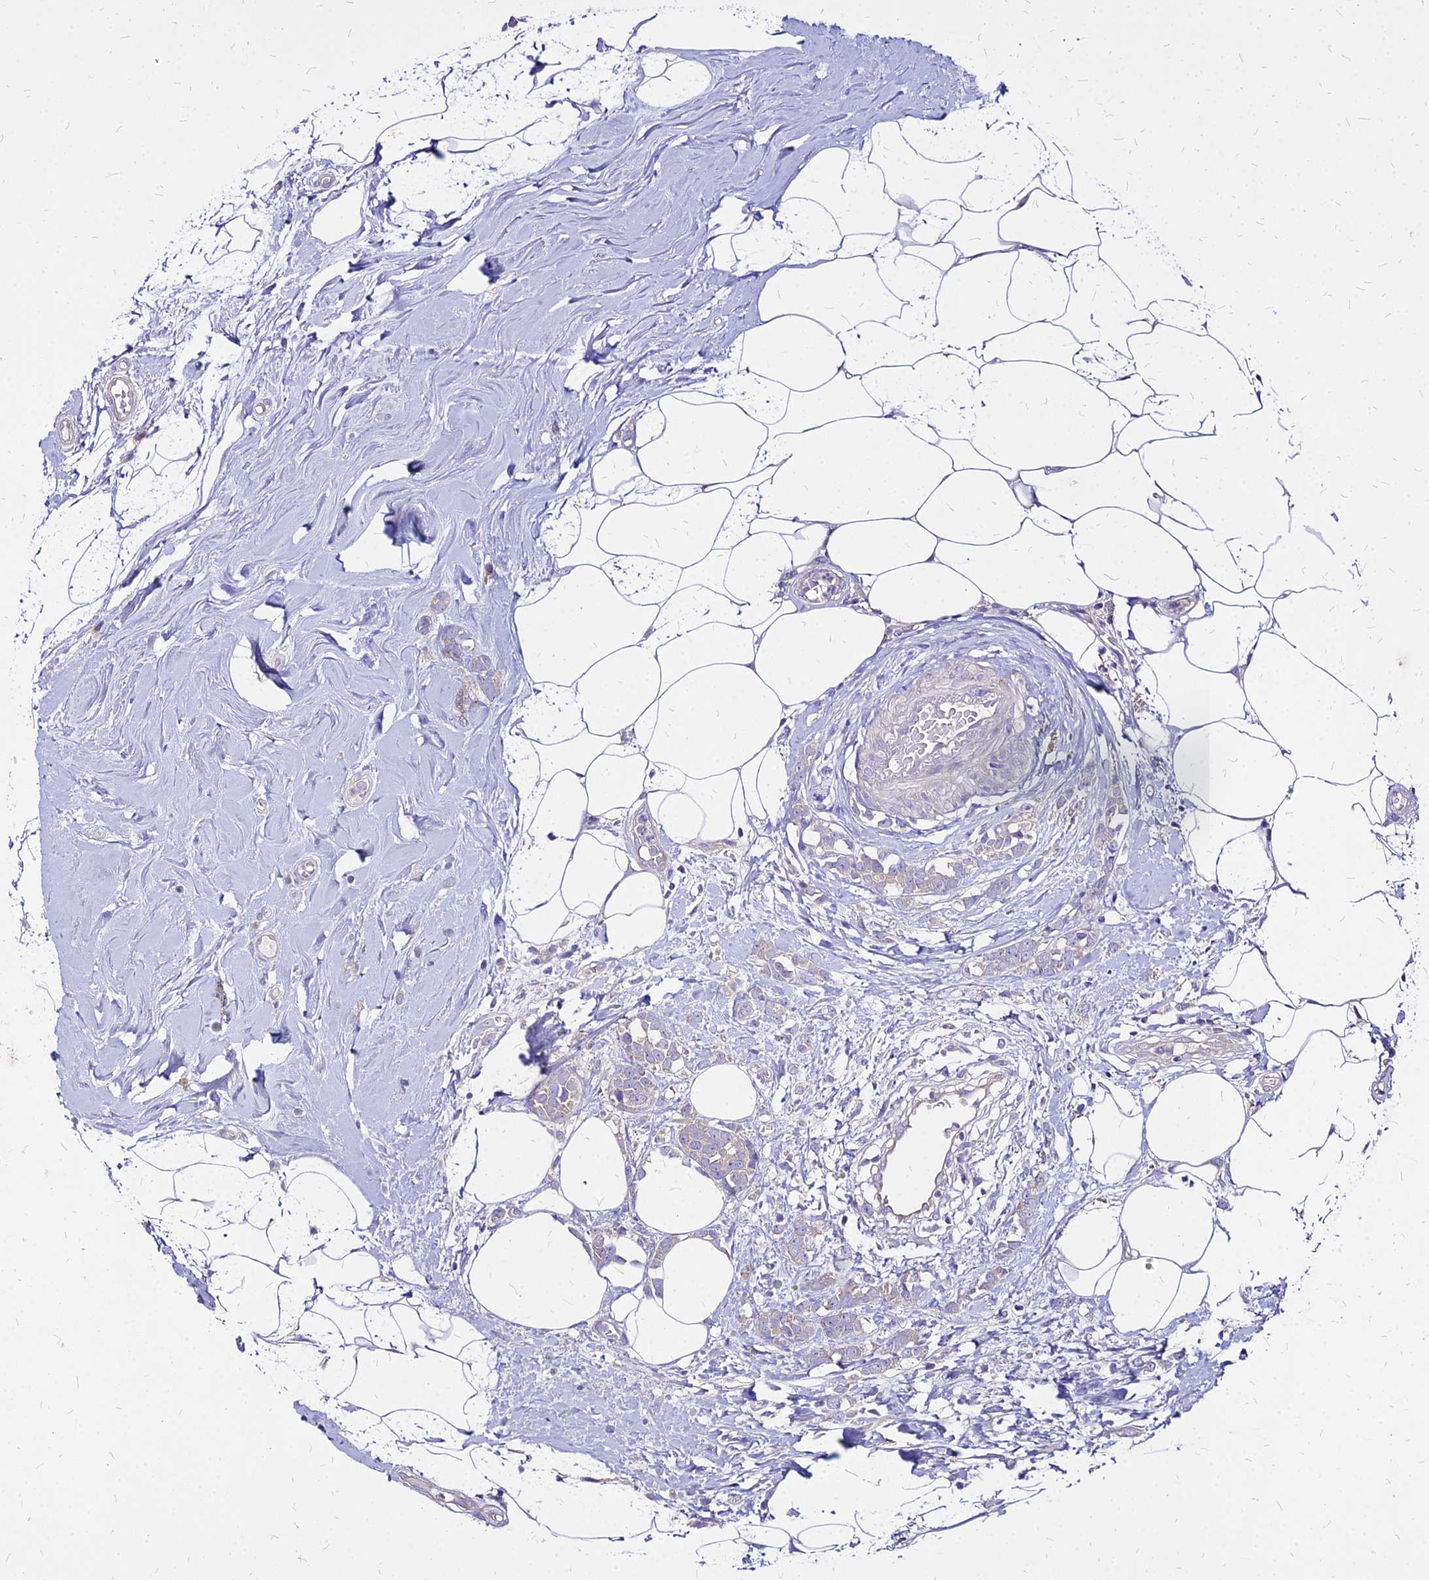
{"staining": {"intensity": "negative", "quantity": "none", "location": "none"}, "tissue": "breast cancer", "cell_type": "Tumor cells", "image_type": "cancer", "snomed": [{"axis": "morphology", "description": "Lobular carcinoma"}, {"axis": "topography", "description": "Breast"}], "caption": "This histopathology image is of breast cancer stained with immunohistochemistry (IHC) to label a protein in brown with the nuclei are counter-stained blue. There is no positivity in tumor cells.", "gene": "COMMD10", "patient": {"sex": "female", "age": 58}}